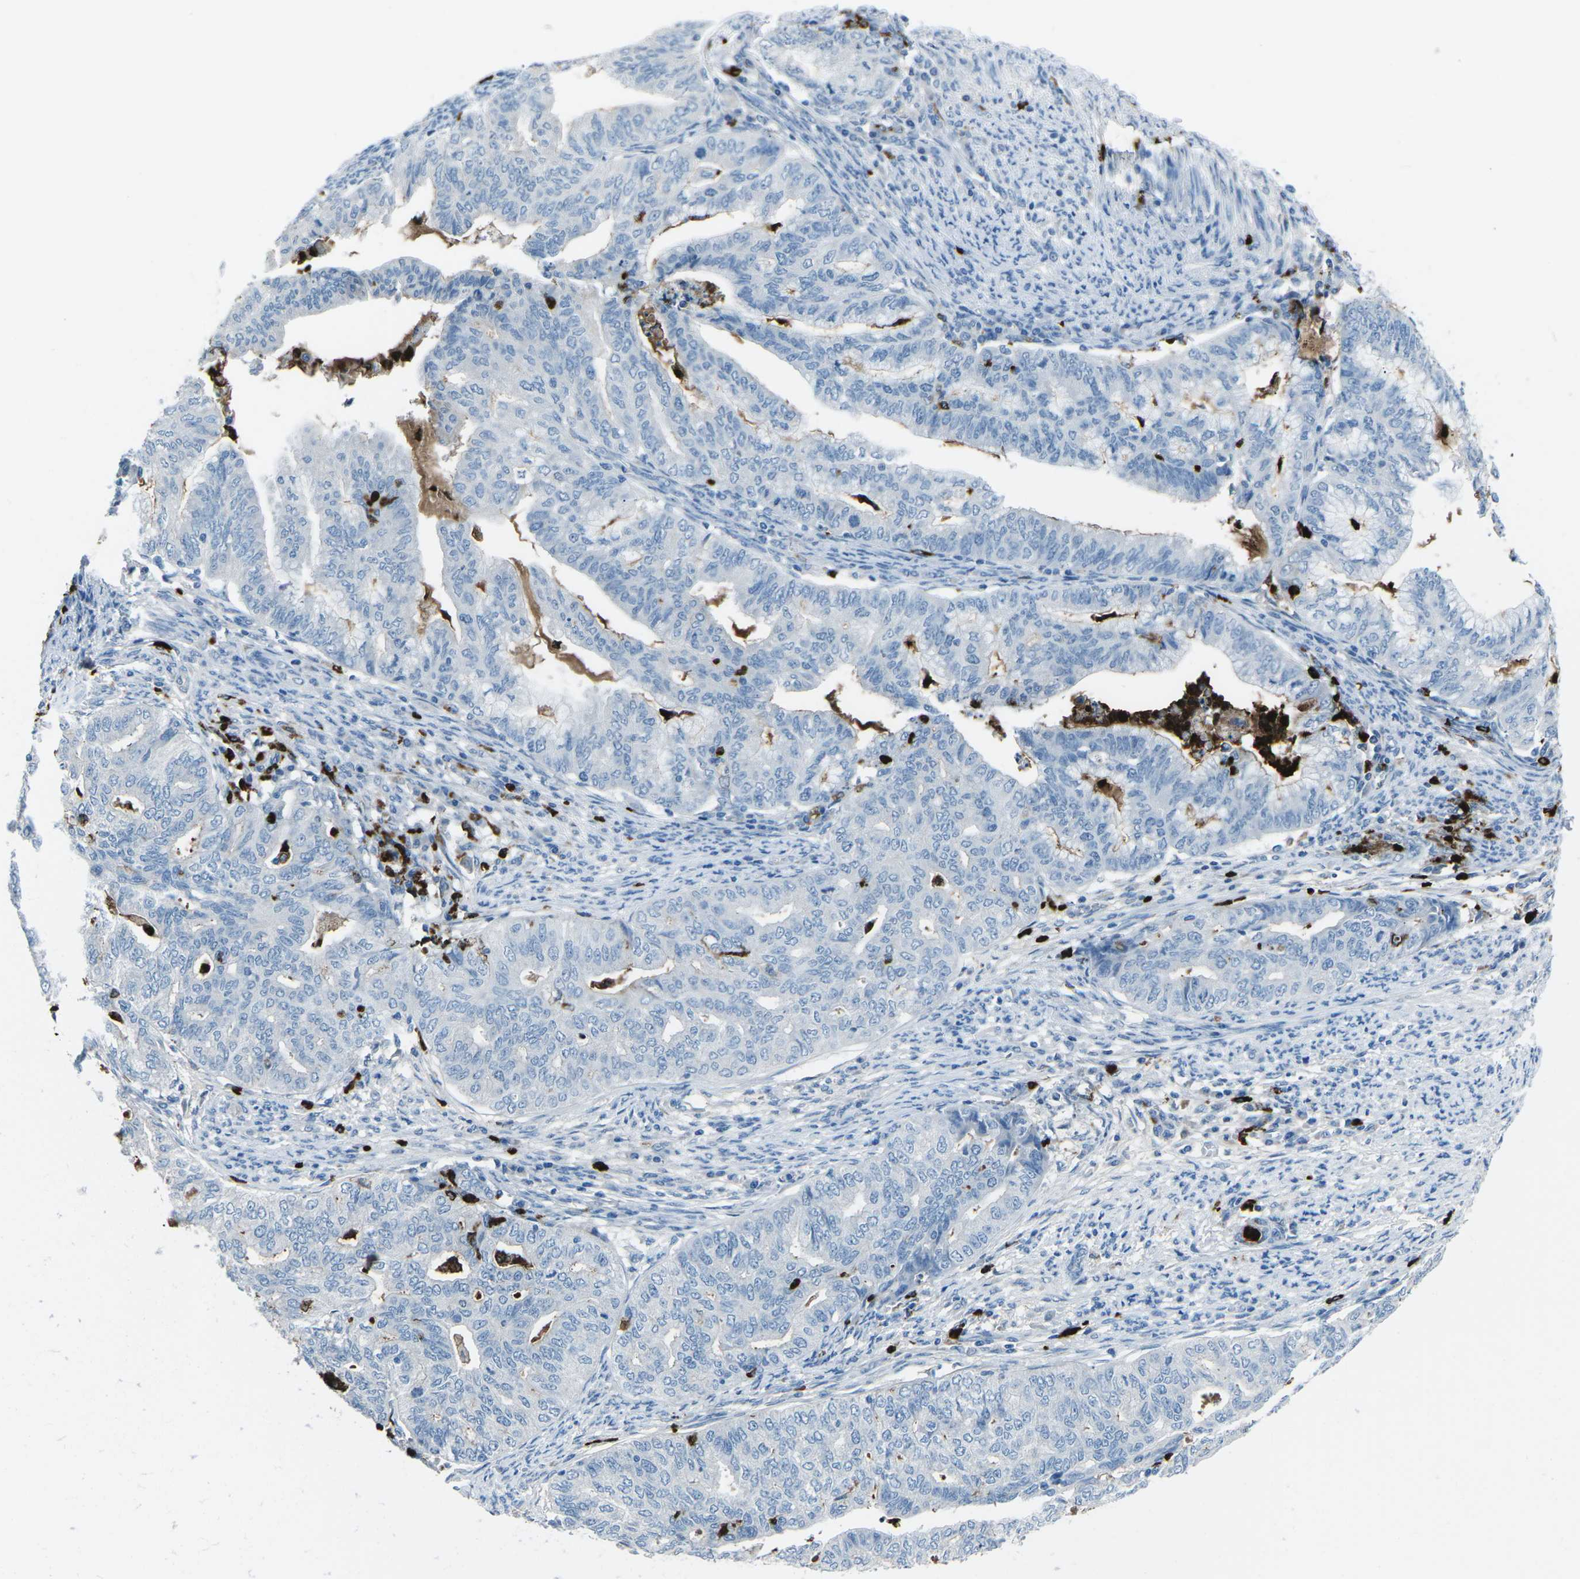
{"staining": {"intensity": "negative", "quantity": "none", "location": "none"}, "tissue": "endometrial cancer", "cell_type": "Tumor cells", "image_type": "cancer", "snomed": [{"axis": "morphology", "description": "Adenocarcinoma, NOS"}, {"axis": "topography", "description": "Endometrium"}], "caption": "DAB (3,3'-diaminobenzidine) immunohistochemical staining of adenocarcinoma (endometrial) displays no significant staining in tumor cells. Nuclei are stained in blue.", "gene": "FCN1", "patient": {"sex": "female", "age": 79}}